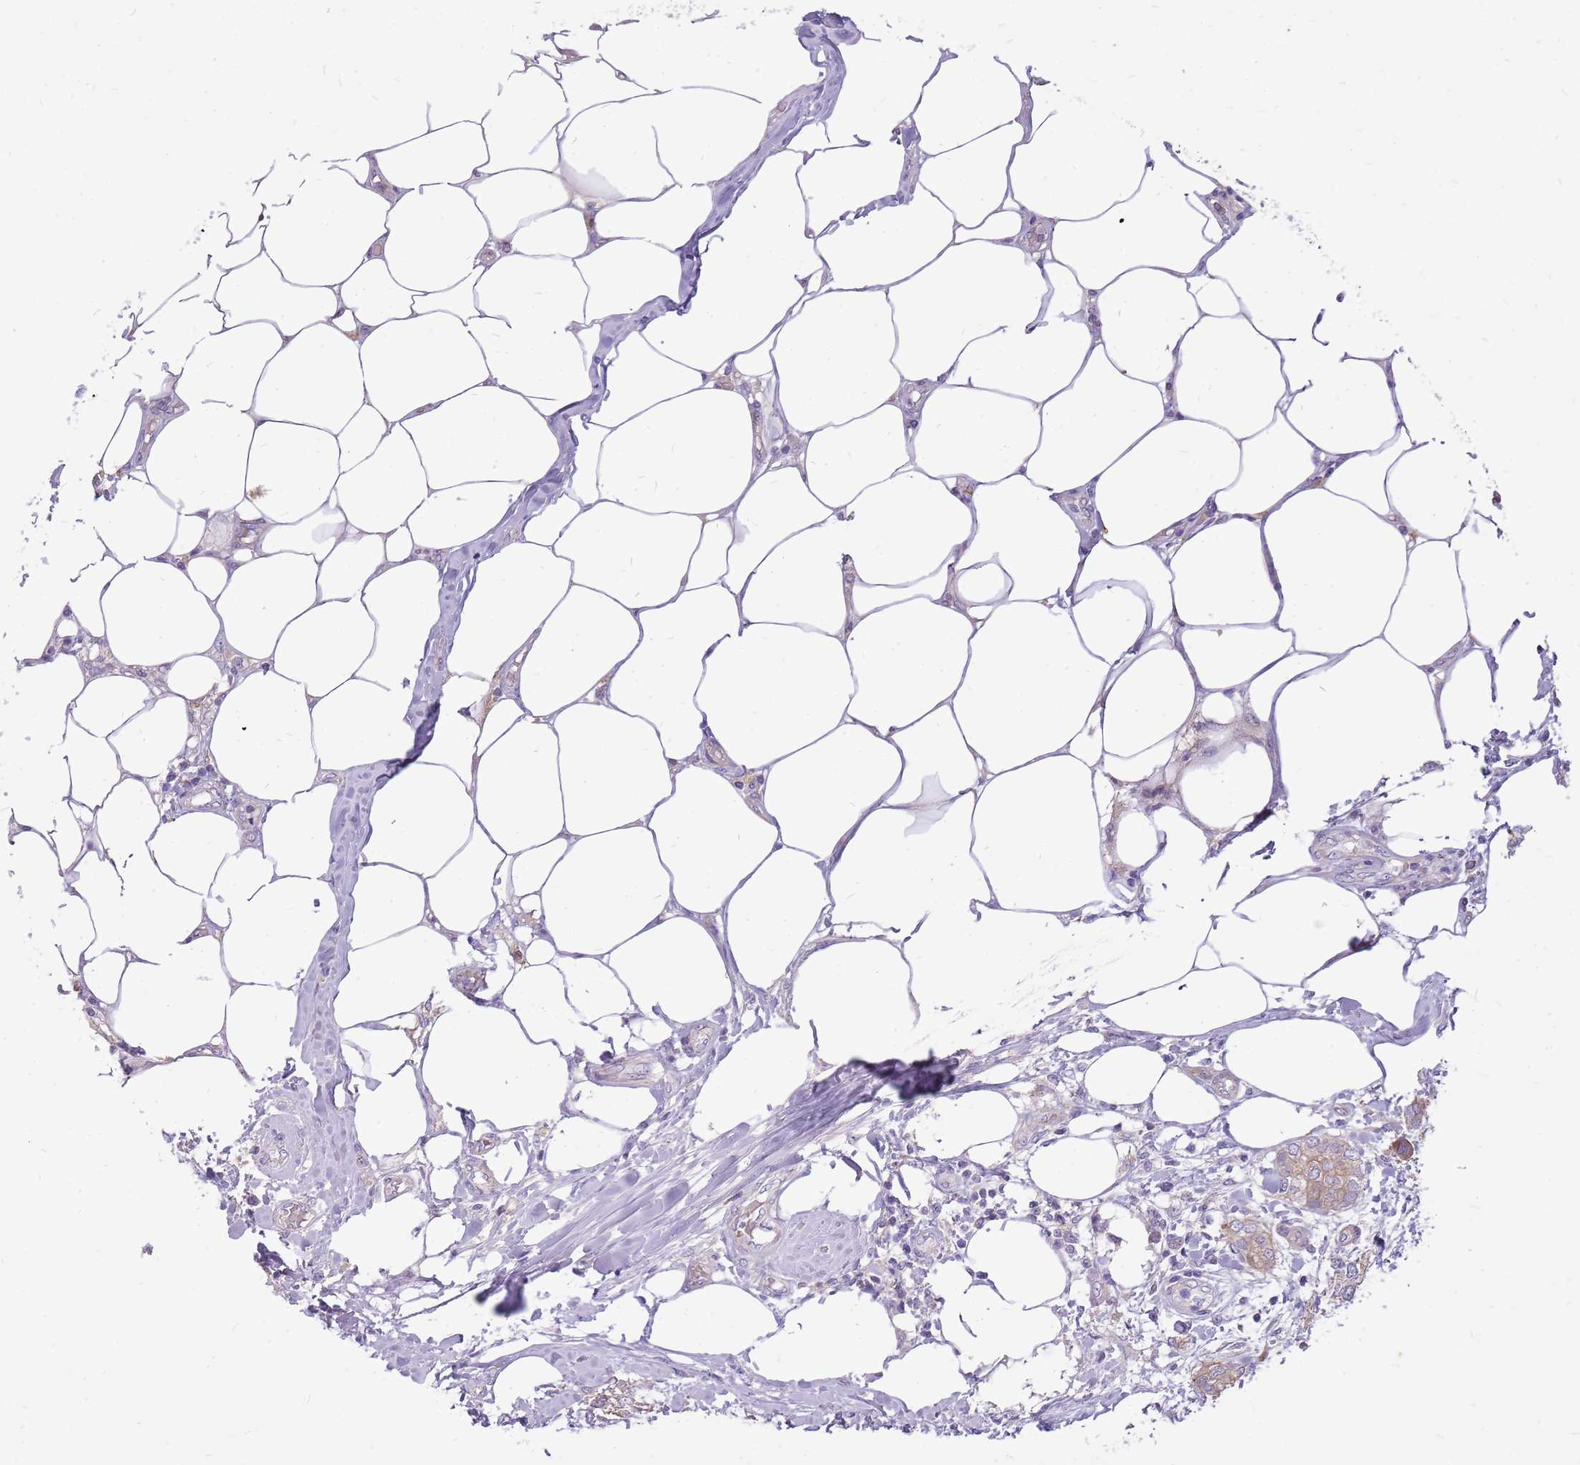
{"staining": {"intensity": "weak", "quantity": ">75%", "location": "cytoplasmic/membranous"}, "tissue": "breast cancer", "cell_type": "Tumor cells", "image_type": "cancer", "snomed": [{"axis": "morphology", "description": "Duct carcinoma"}, {"axis": "topography", "description": "Breast"}], "caption": "A photomicrograph showing weak cytoplasmic/membranous expression in approximately >75% of tumor cells in breast invasive ductal carcinoma, as visualized by brown immunohistochemical staining.", "gene": "WDR90", "patient": {"sex": "female", "age": 73}}